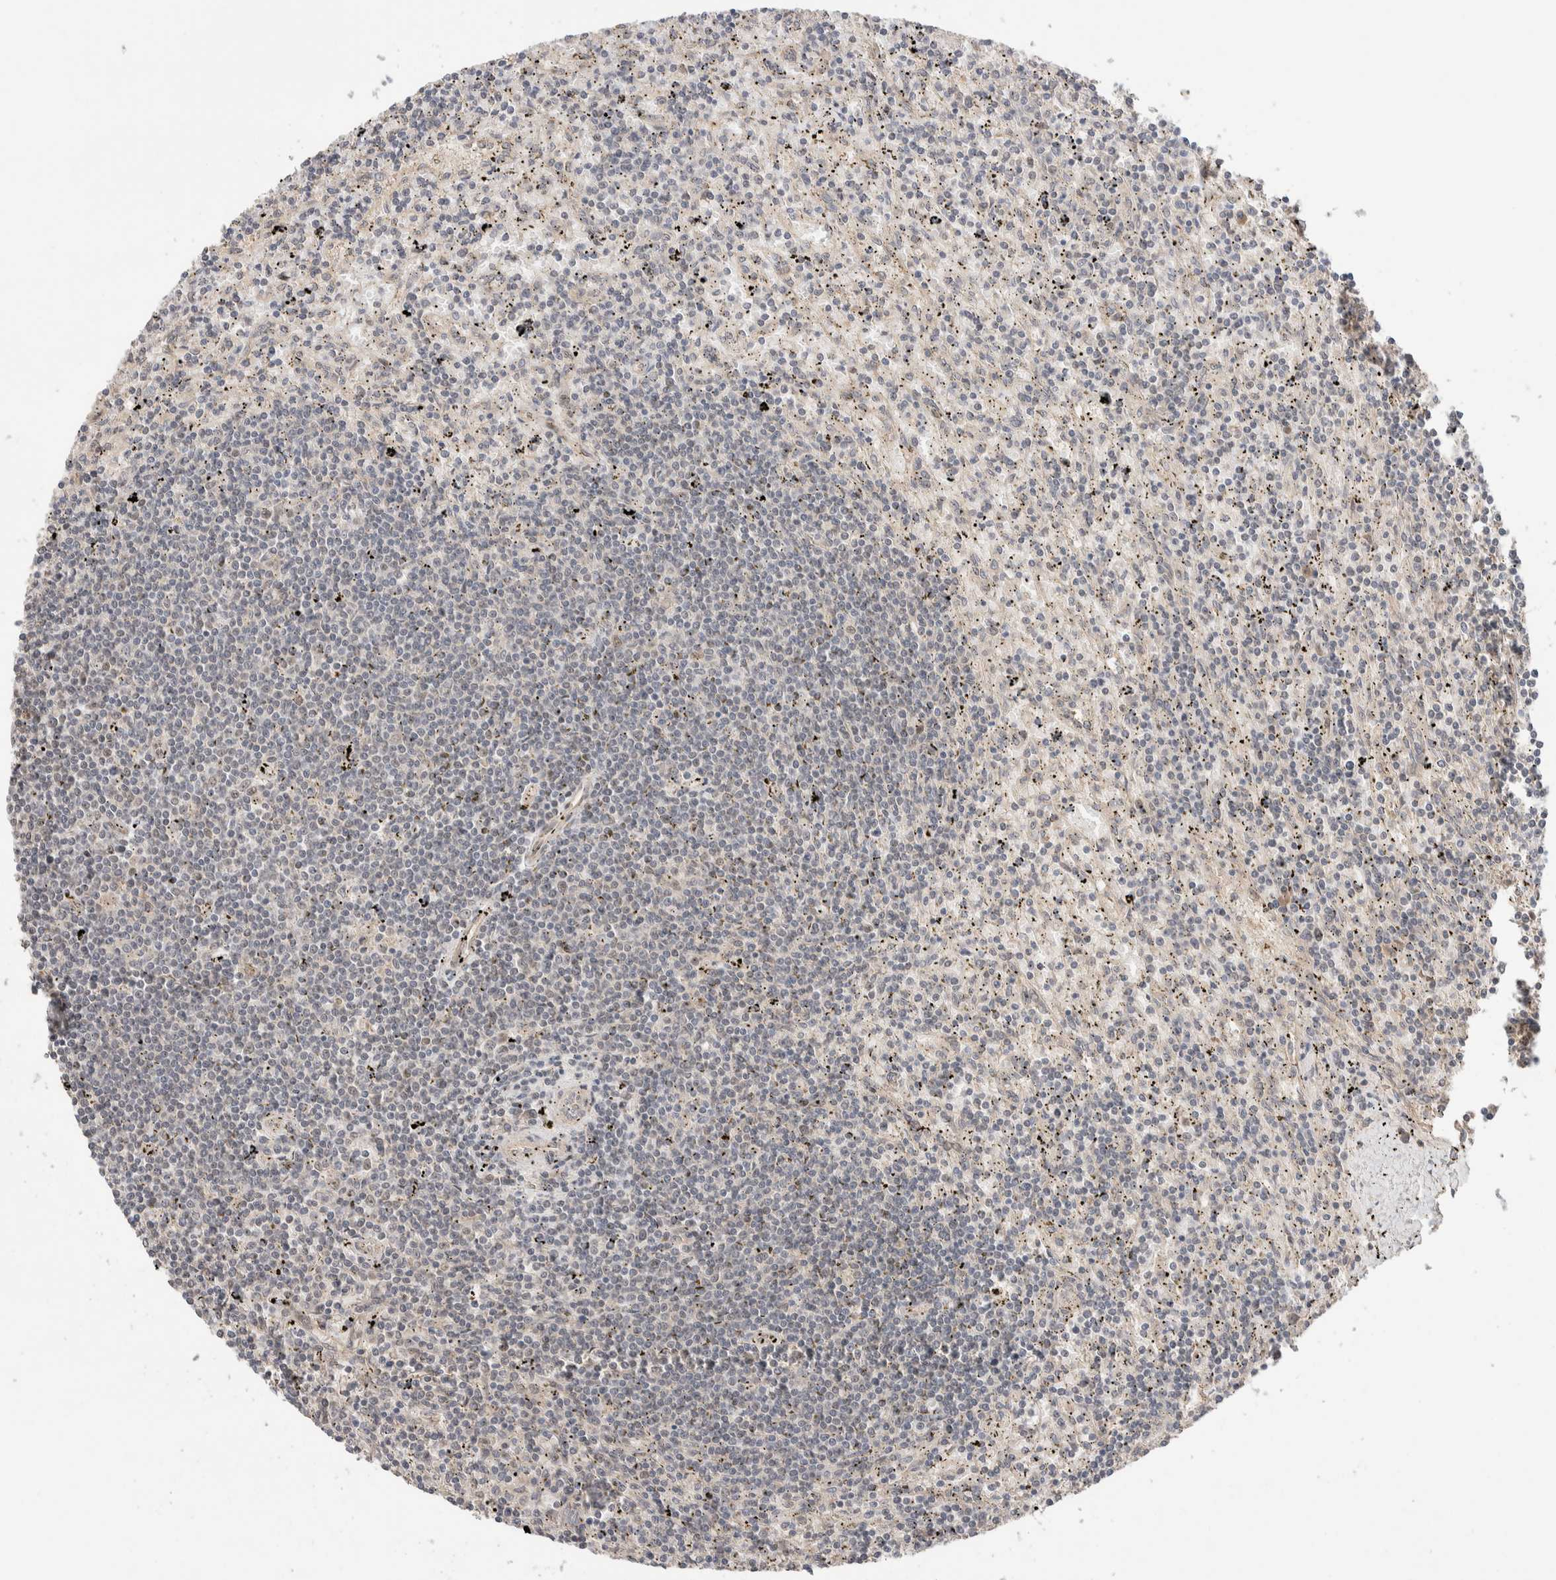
{"staining": {"intensity": "negative", "quantity": "none", "location": "none"}, "tissue": "lymphoma", "cell_type": "Tumor cells", "image_type": "cancer", "snomed": [{"axis": "morphology", "description": "Malignant lymphoma, non-Hodgkin's type, Low grade"}, {"axis": "topography", "description": "Spleen"}], "caption": "The micrograph reveals no significant staining in tumor cells of low-grade malignant lymphoma, non-Hodgkin's type.", "gene": "PRDM15", "patient": {"sex": "male", "age": 76}}